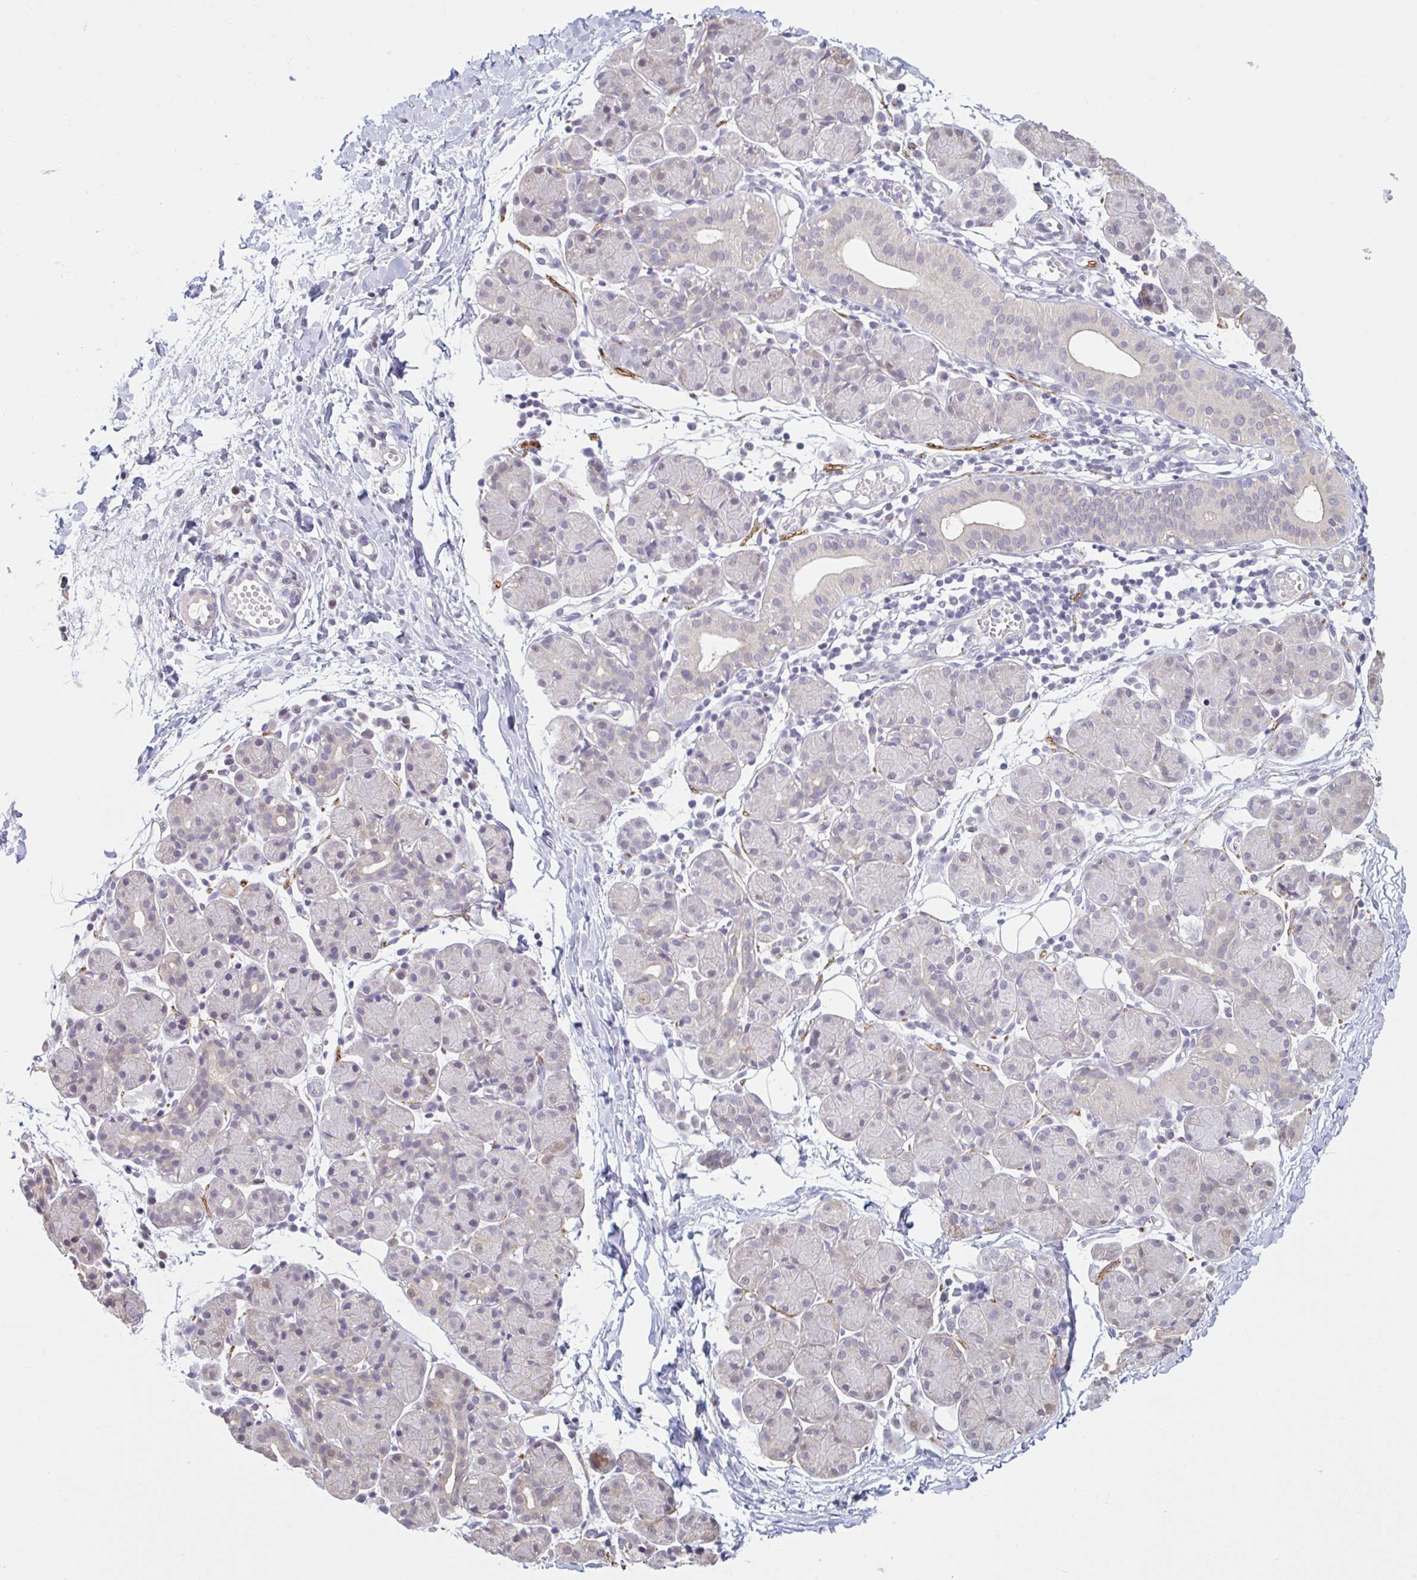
{"staining": {"intensity": "weak", "quantity": "<25%", "location": "cytoplasmic/membranous"}, "tissue": "salivary gland", "cell_type": "Glandular cells", "image_type": "normal", "snomed": [{"axis": "morphology", "description": "Normal tissue, NOS"}, {"axis": "morphology", "description": "Inflammation, NOS"}, {"axis": "topography", "description": "Lymph node"}, {"axis": "topography", "description": "Salivary gland"}], "caption": "High magnification brightfield microscopy of unremarkable salivary gland stained with DAB (brown) and counterstained with hematoxylin (blue): glandular cells show no significant staining. (Stains: DAB (3,3'-diaminobenzidine) immunohistochemistry (IHC) with hematoxylin counter stain, Microscopy: brightfield microscopy at high magnification).", "gene": "CDH19", "patient": {"sex": "male", "age": 3}}